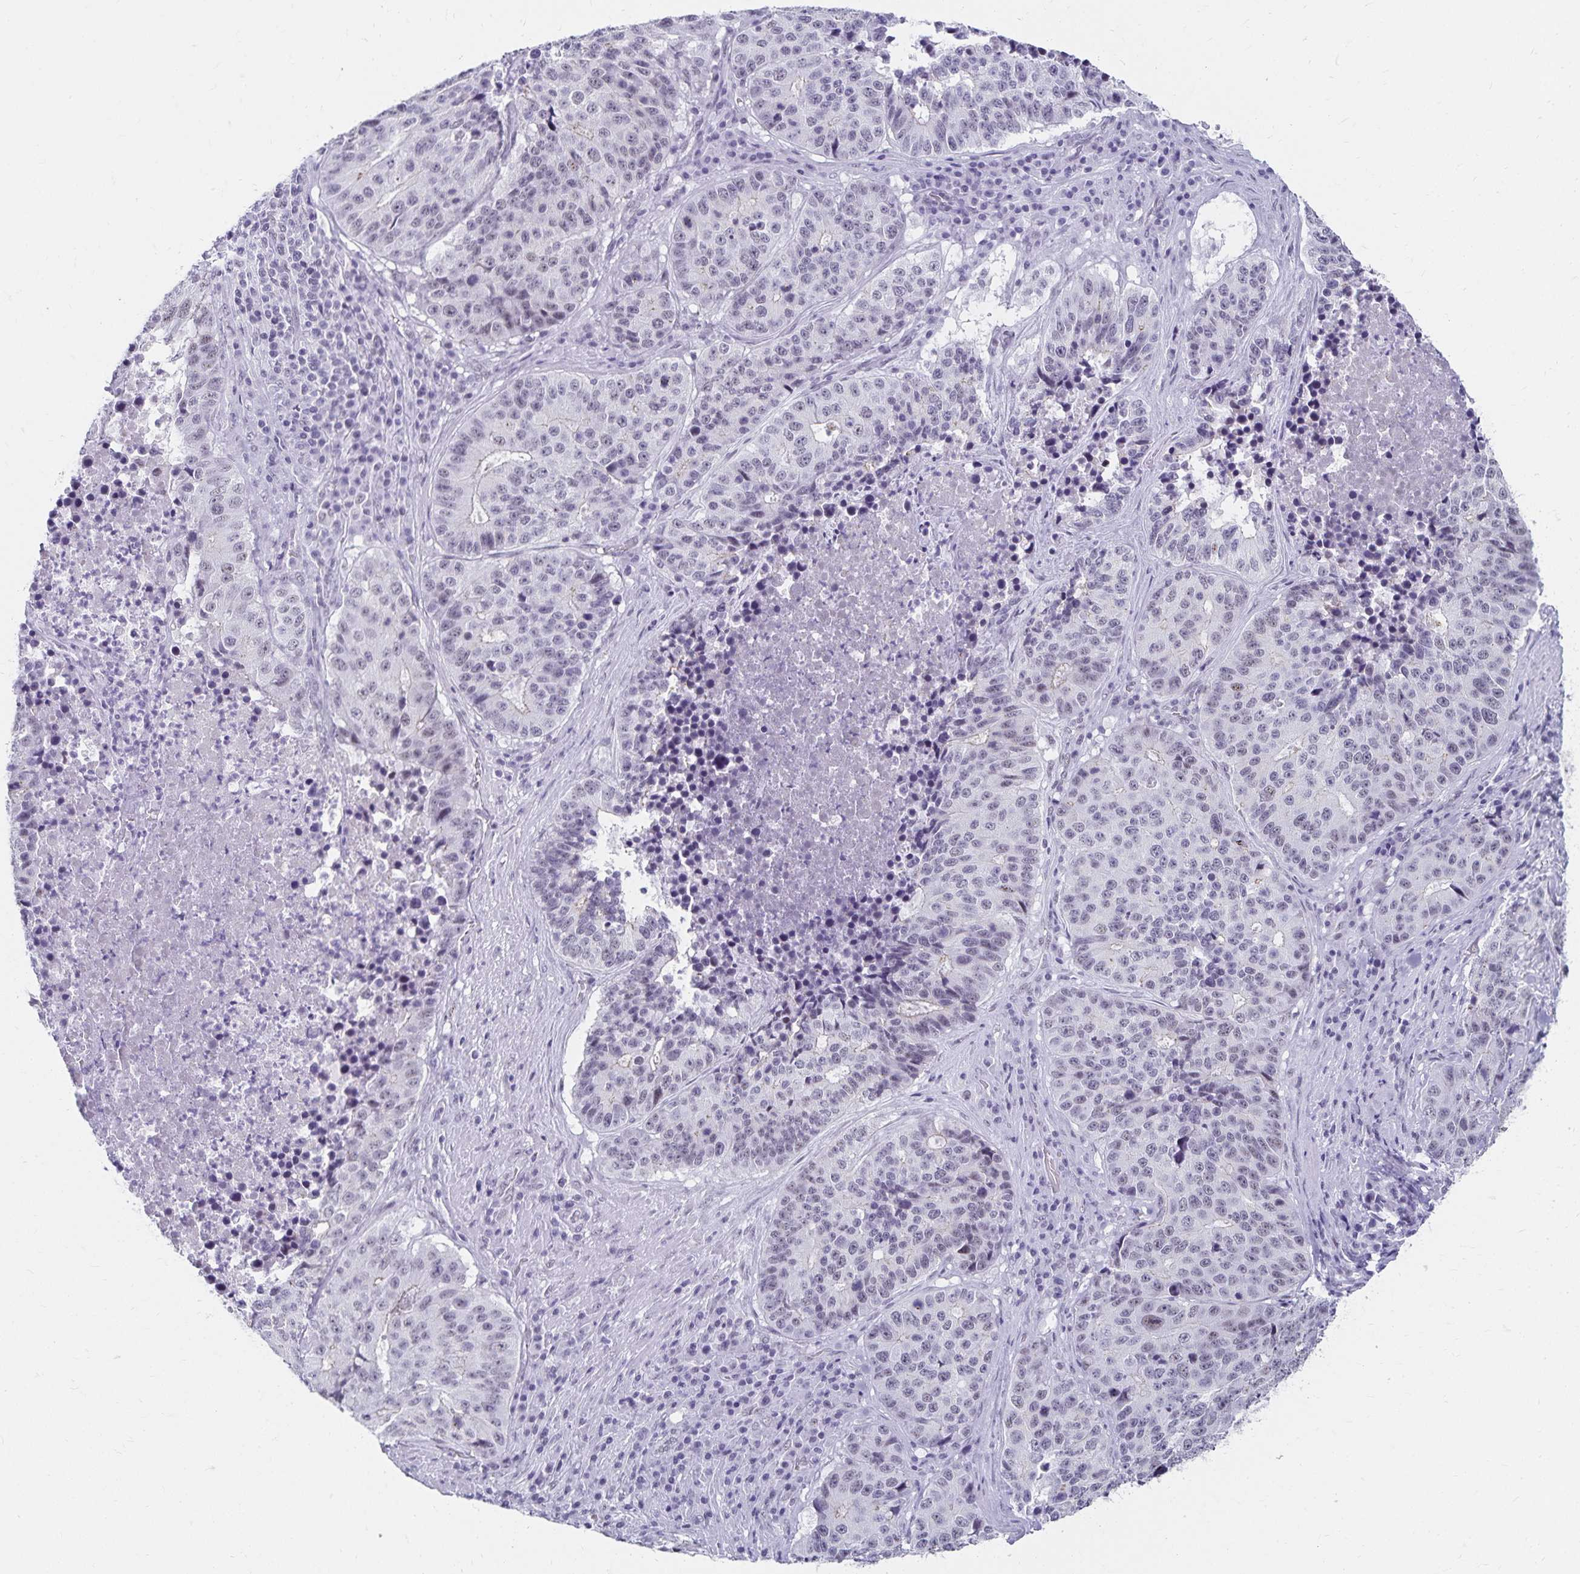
{"staining": {"intensity": "negative", "quantity": "none", "location": "none"}, "tissue": "stomach cancer", "cell_type": "Tumor cells", "image_type": "cancer", "snomed": [{"axis": "morphology", "description": "Adenocarcinoma, NOS"}, {"axis": "topography", "description": "Stomach"}], "caption": "Immunohistochemistry histopathology image of neoplastic tissue: human stomach cancer stained with DAB (3,3'-diaminobenzidine) displays no significant protein expression in tumor cells.", "gene": "C20orf85", "patient": {"sex": "male", "age": 71}}